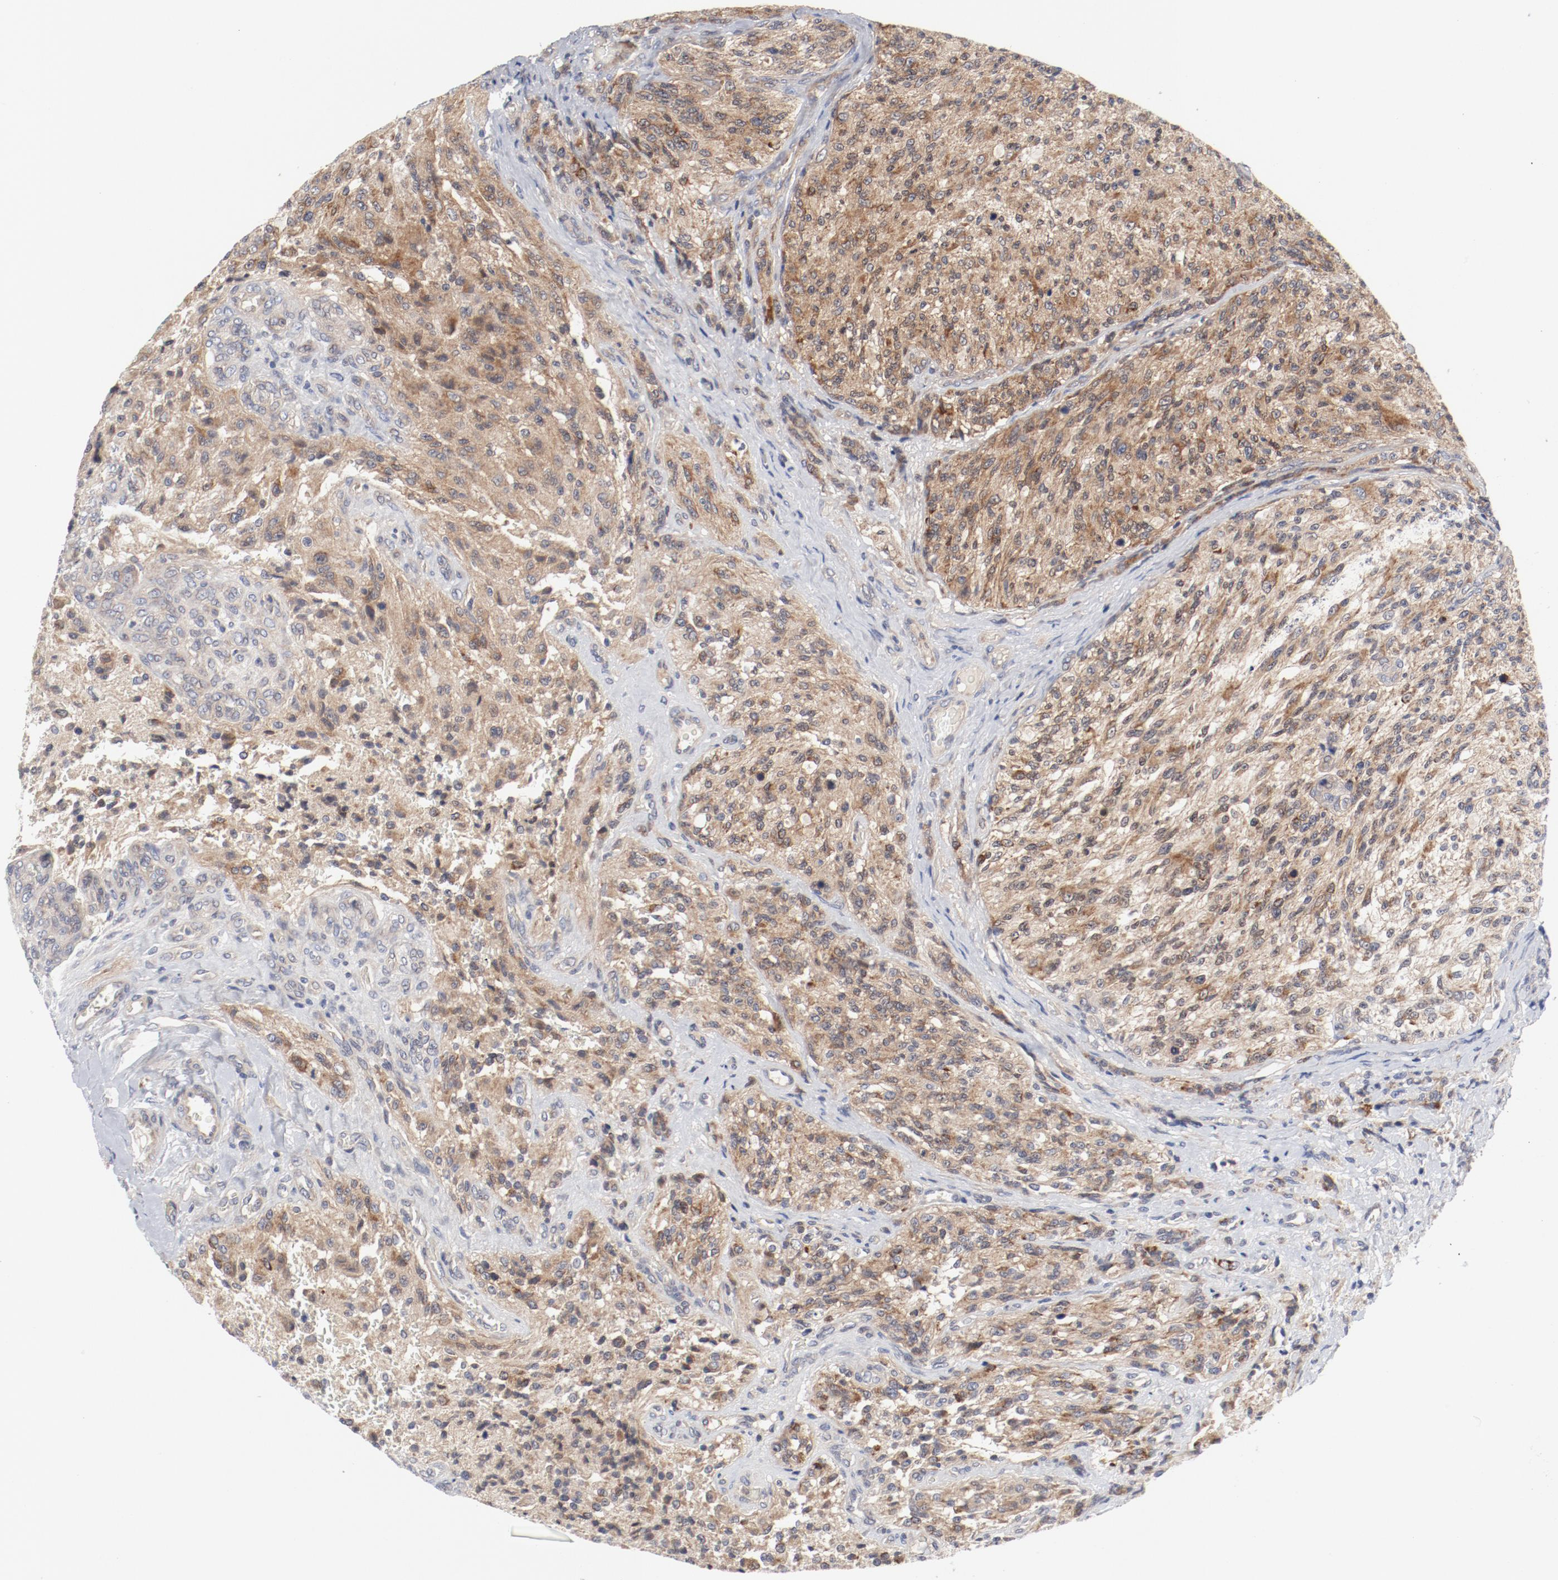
{"staining": {"intensity": "moderate", "quantity": ">75%", "location": "cytoplasmic/membranous"}, "tissue": "glioma", "cell_type": "Tumor cells", "image_type": "cancer", "snomed": [{"axis": "morphology", "description": "Normal tissue, NOS"}, {"axis": "morphology", "description": "Glioma, malignant, High grade"}, {"axis": "topography", "description": "Cerebral cortex"}], "caption": "Human malignant glioma (high-grade) stained with a protein marker displays moderate staining in tumor cells.", "gene": "BAD", "patient": {"sex": "male", "age": 56}}